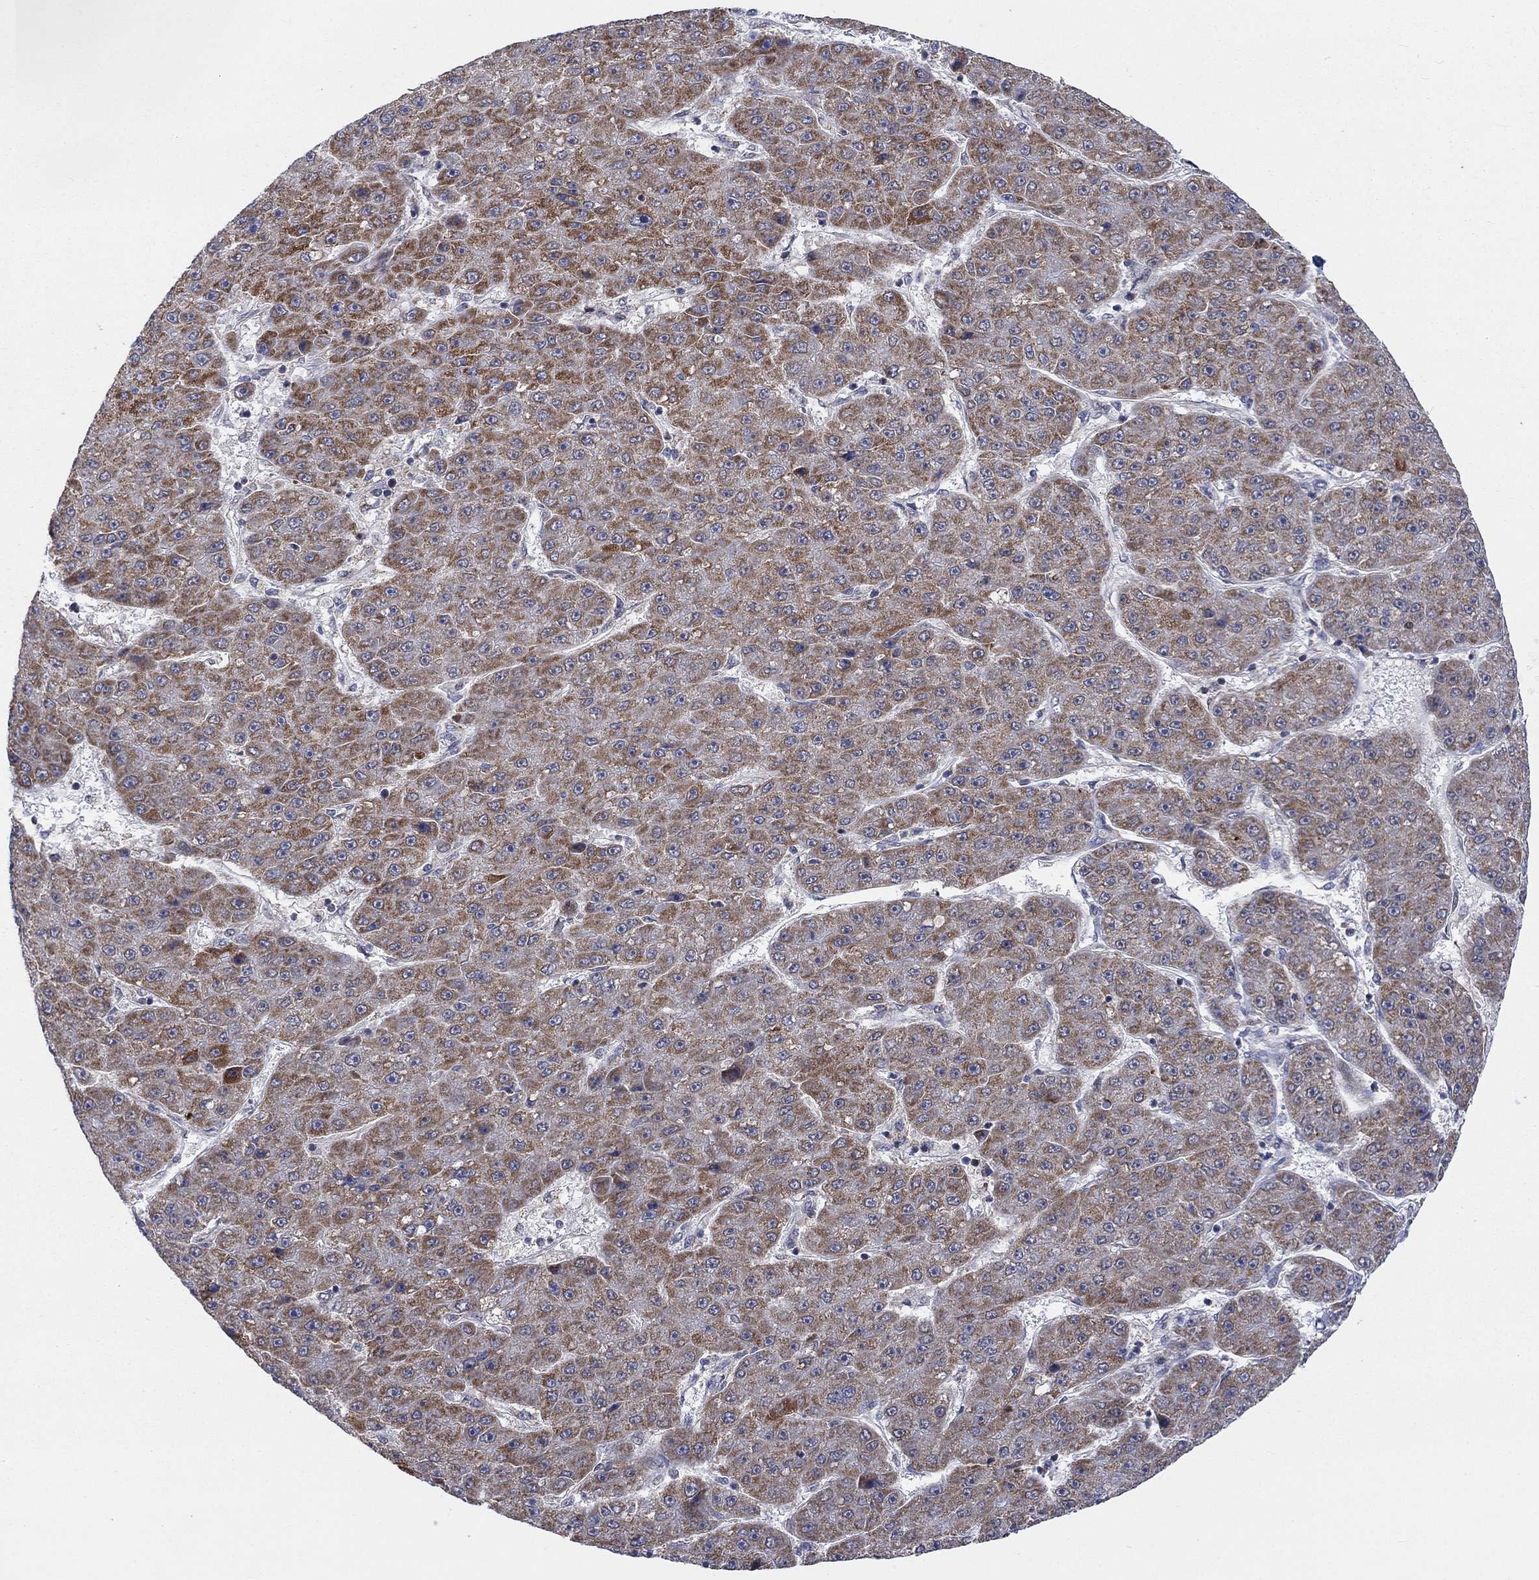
{"staining": {"intensity": "moderate", "quantity": ">75%", "location": "cytoplasmic/membranous"}, "tissue": "liver cancer", "cell_type": "Tumor cells", "image_type": "cancer", "snomed": [{"axis": "morphology", "description": "Carcinoma, Hepatocellular, NOS"}, {"axis": "topography", "description": "Liver"}], "caption": "Human liver cancer stained with a protein marker exhibits moderate staining in tumor cells.", "gene": "SLC35F2", "patient": {"sex": "male", "age": 67}}